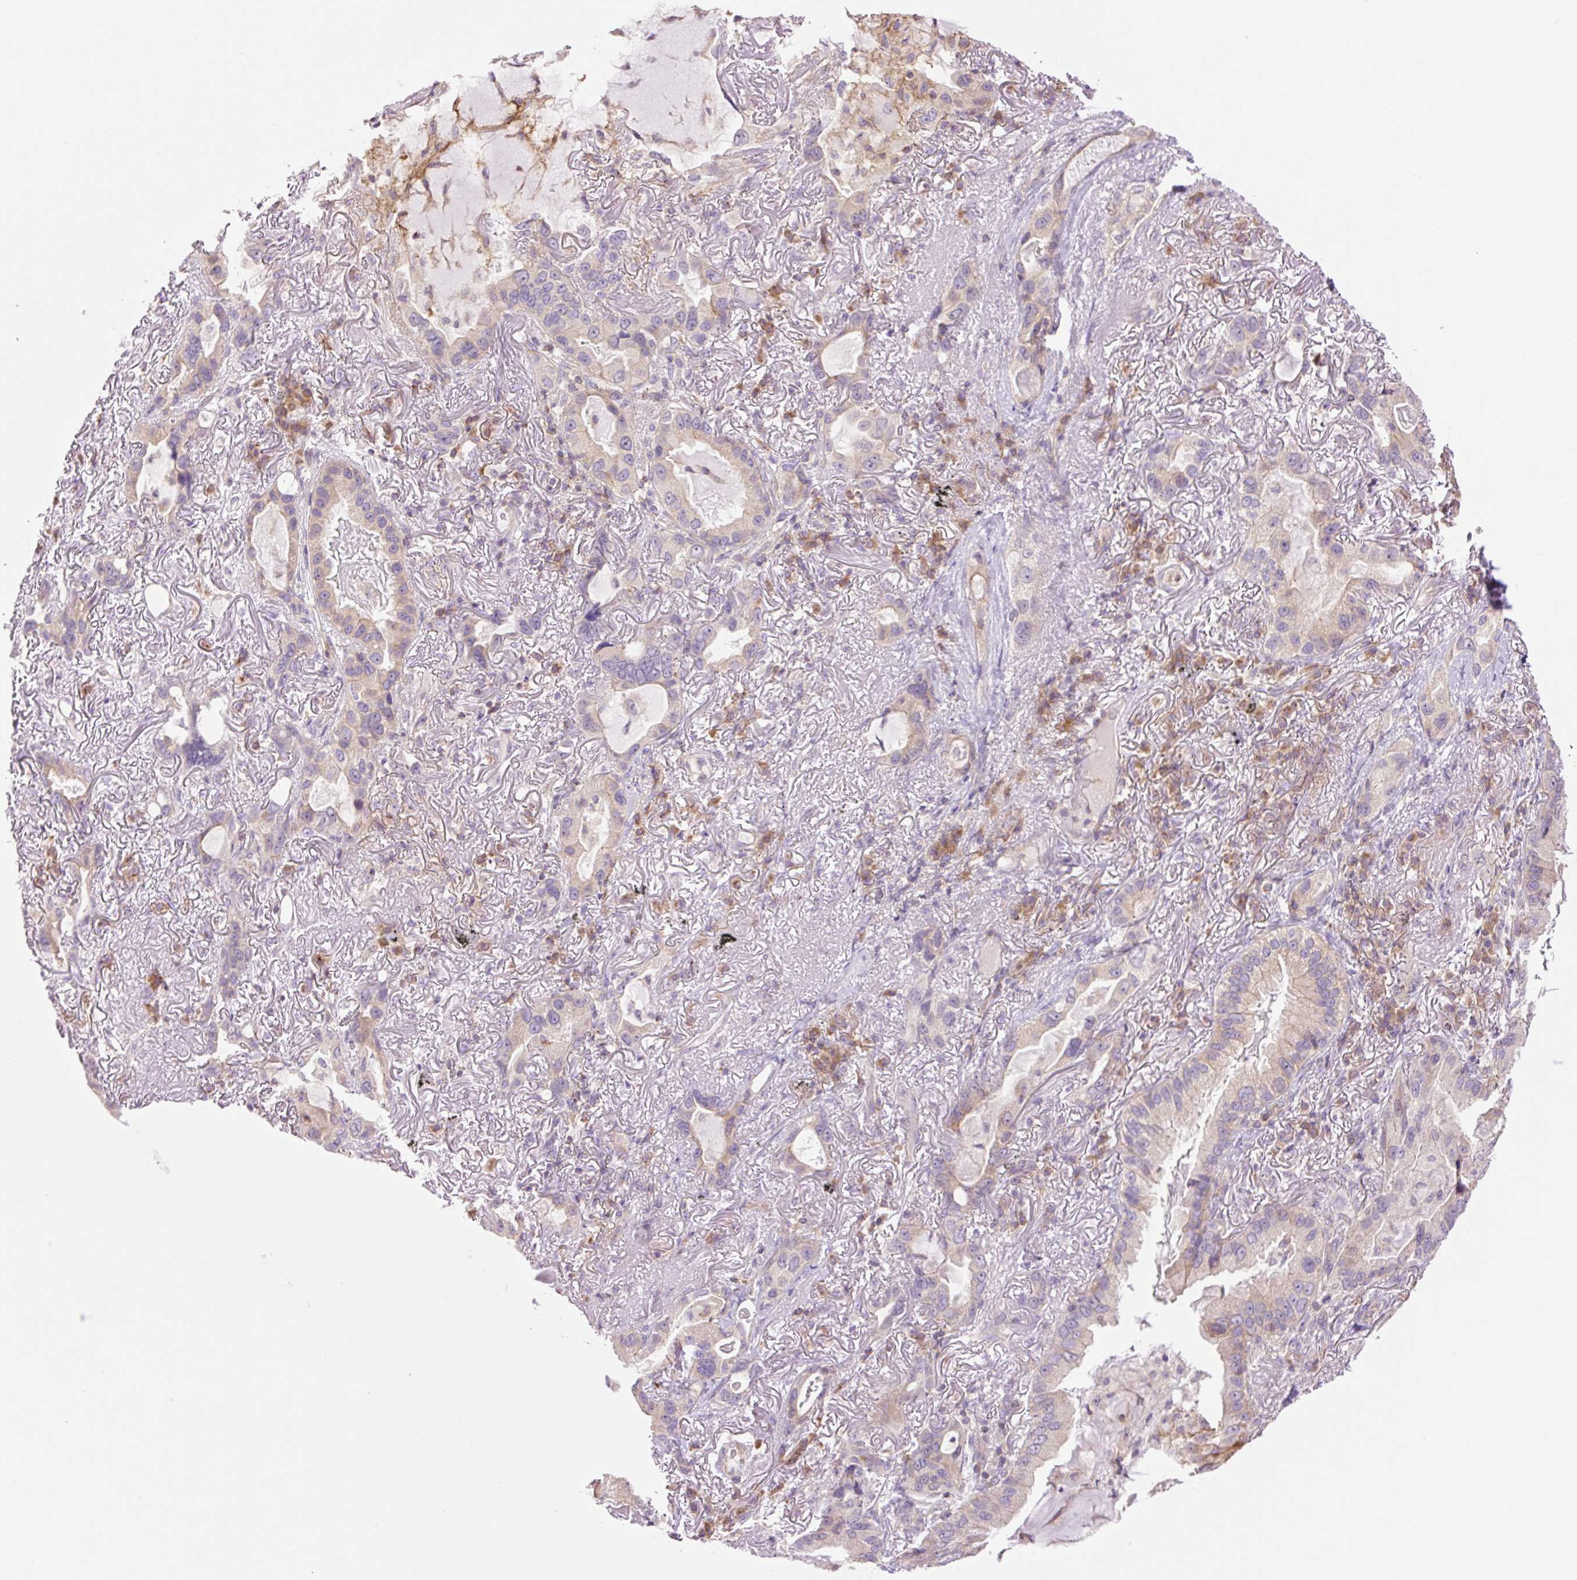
{"staining": {"intensity": "weak", "quantity": "25%-75%", "location": "cytoplasmic/membranous"}, "tissue": "lung cancer", "cell_type": "Tumor cells", "image_type": "cancer", "snomed": [{"axis": "morphology", "description": "Adenocarcinoma, NOS"}, {"axis": "topography", "description": "Lung"}], "caption": "There is low levels of weak cytoplasmic/membranous staining in tumor cells of lung cancer, as demonstrated by immunohistochemical staining (brown color).", "gene": "GRID2", "patient": {"sex": "female", "age": 69}}